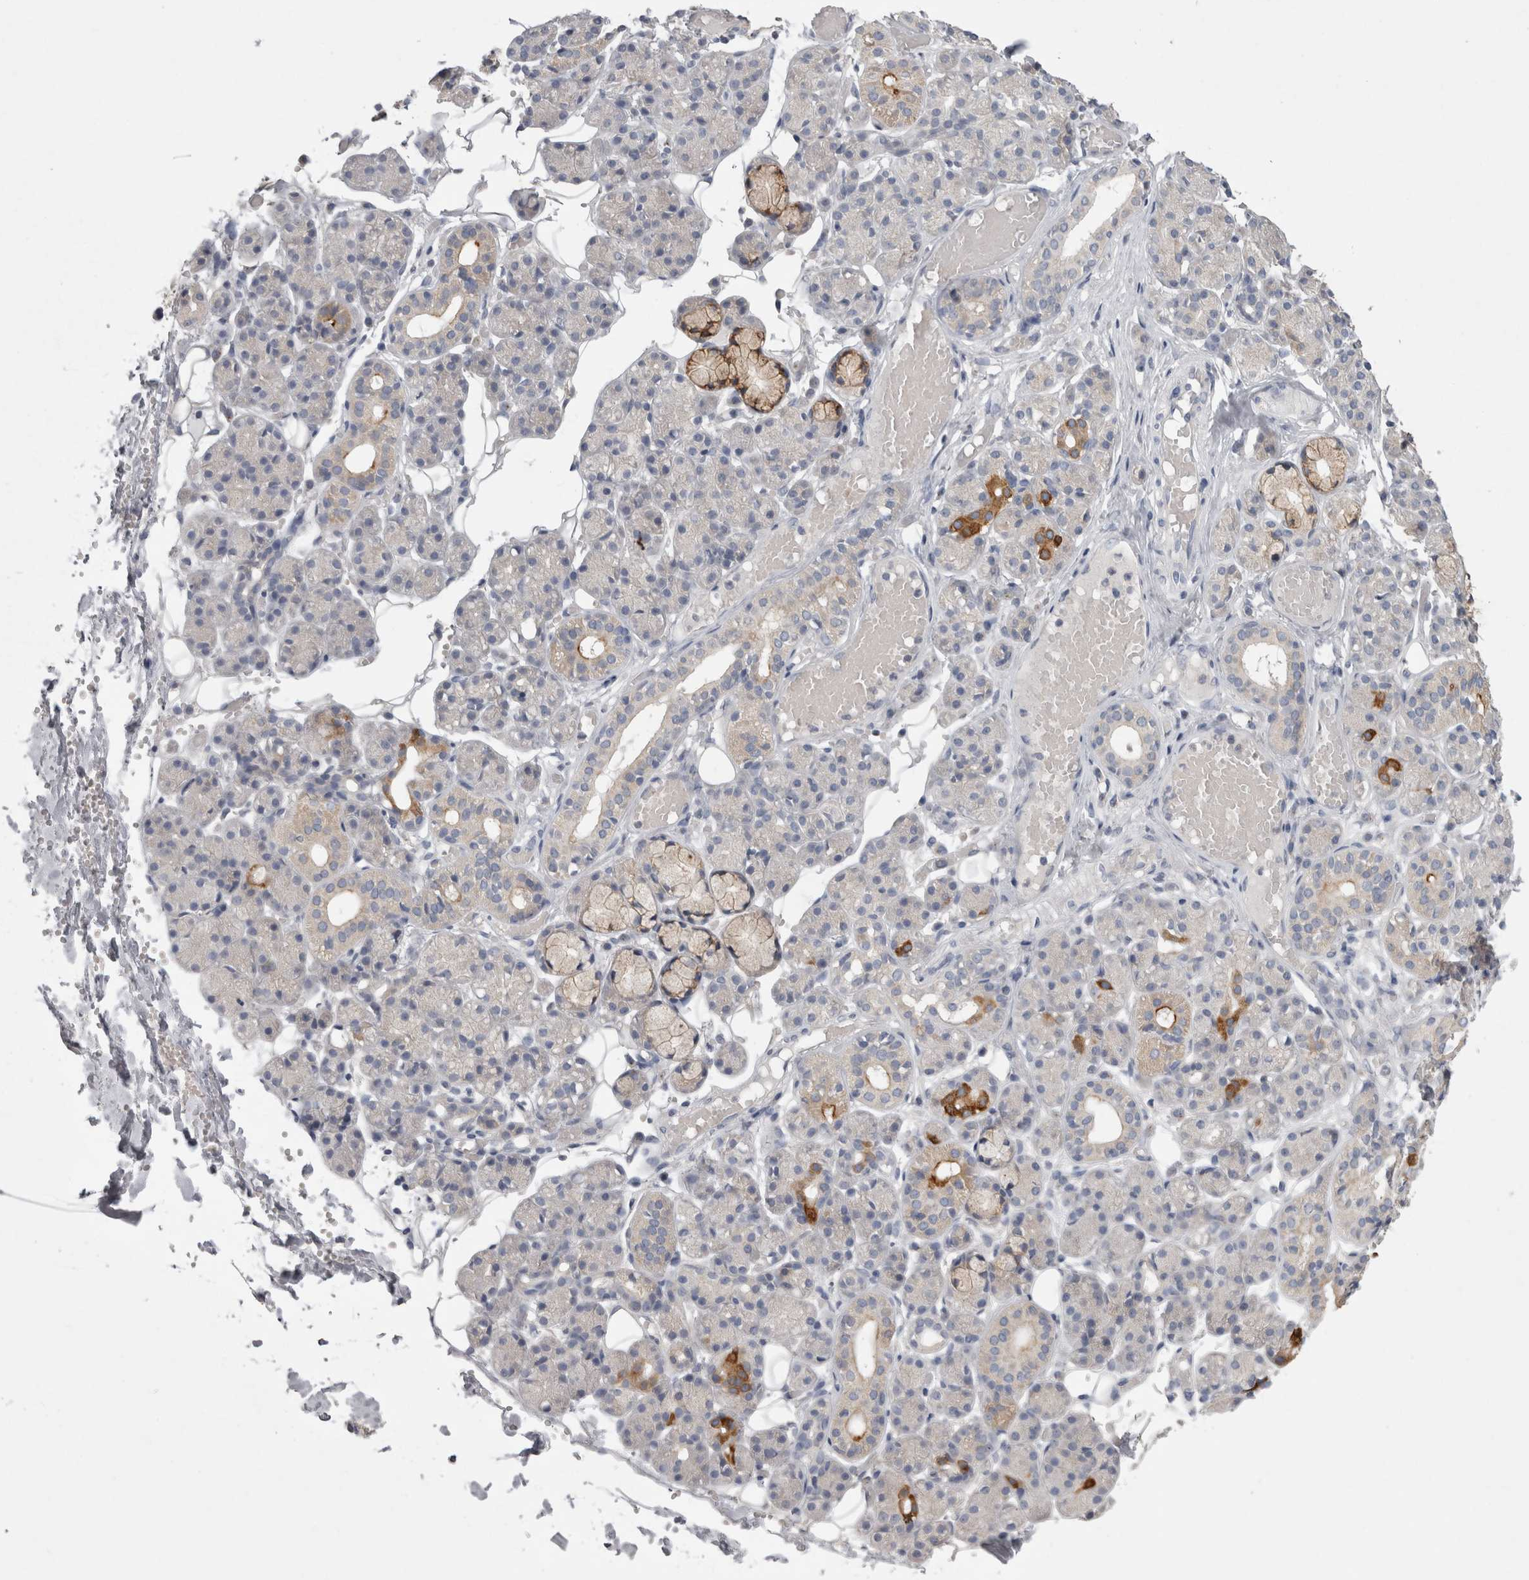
{"staining": {"intensity": "moderate", "quantity": "<25%", "location": "cytoplasmic/membranous"}, "tissue": "salivary gland", "cell_type": "Glandular cells", "image_type": "normal", "snomed": [{"axis": "morphology", "description": "Normal tissue, NOS"}, {"axis": "topography", "description": "Salivary gland"}], "caption": "Salivary gland stained for a protein exhibits moderate cytoplasmic/membranous positivity in glandular cells. (brown staining indicates protein expression, while blue staining denotes nuclei).", "gene": "LRRC40", "patient": {"sex": "male", "age": 63}}